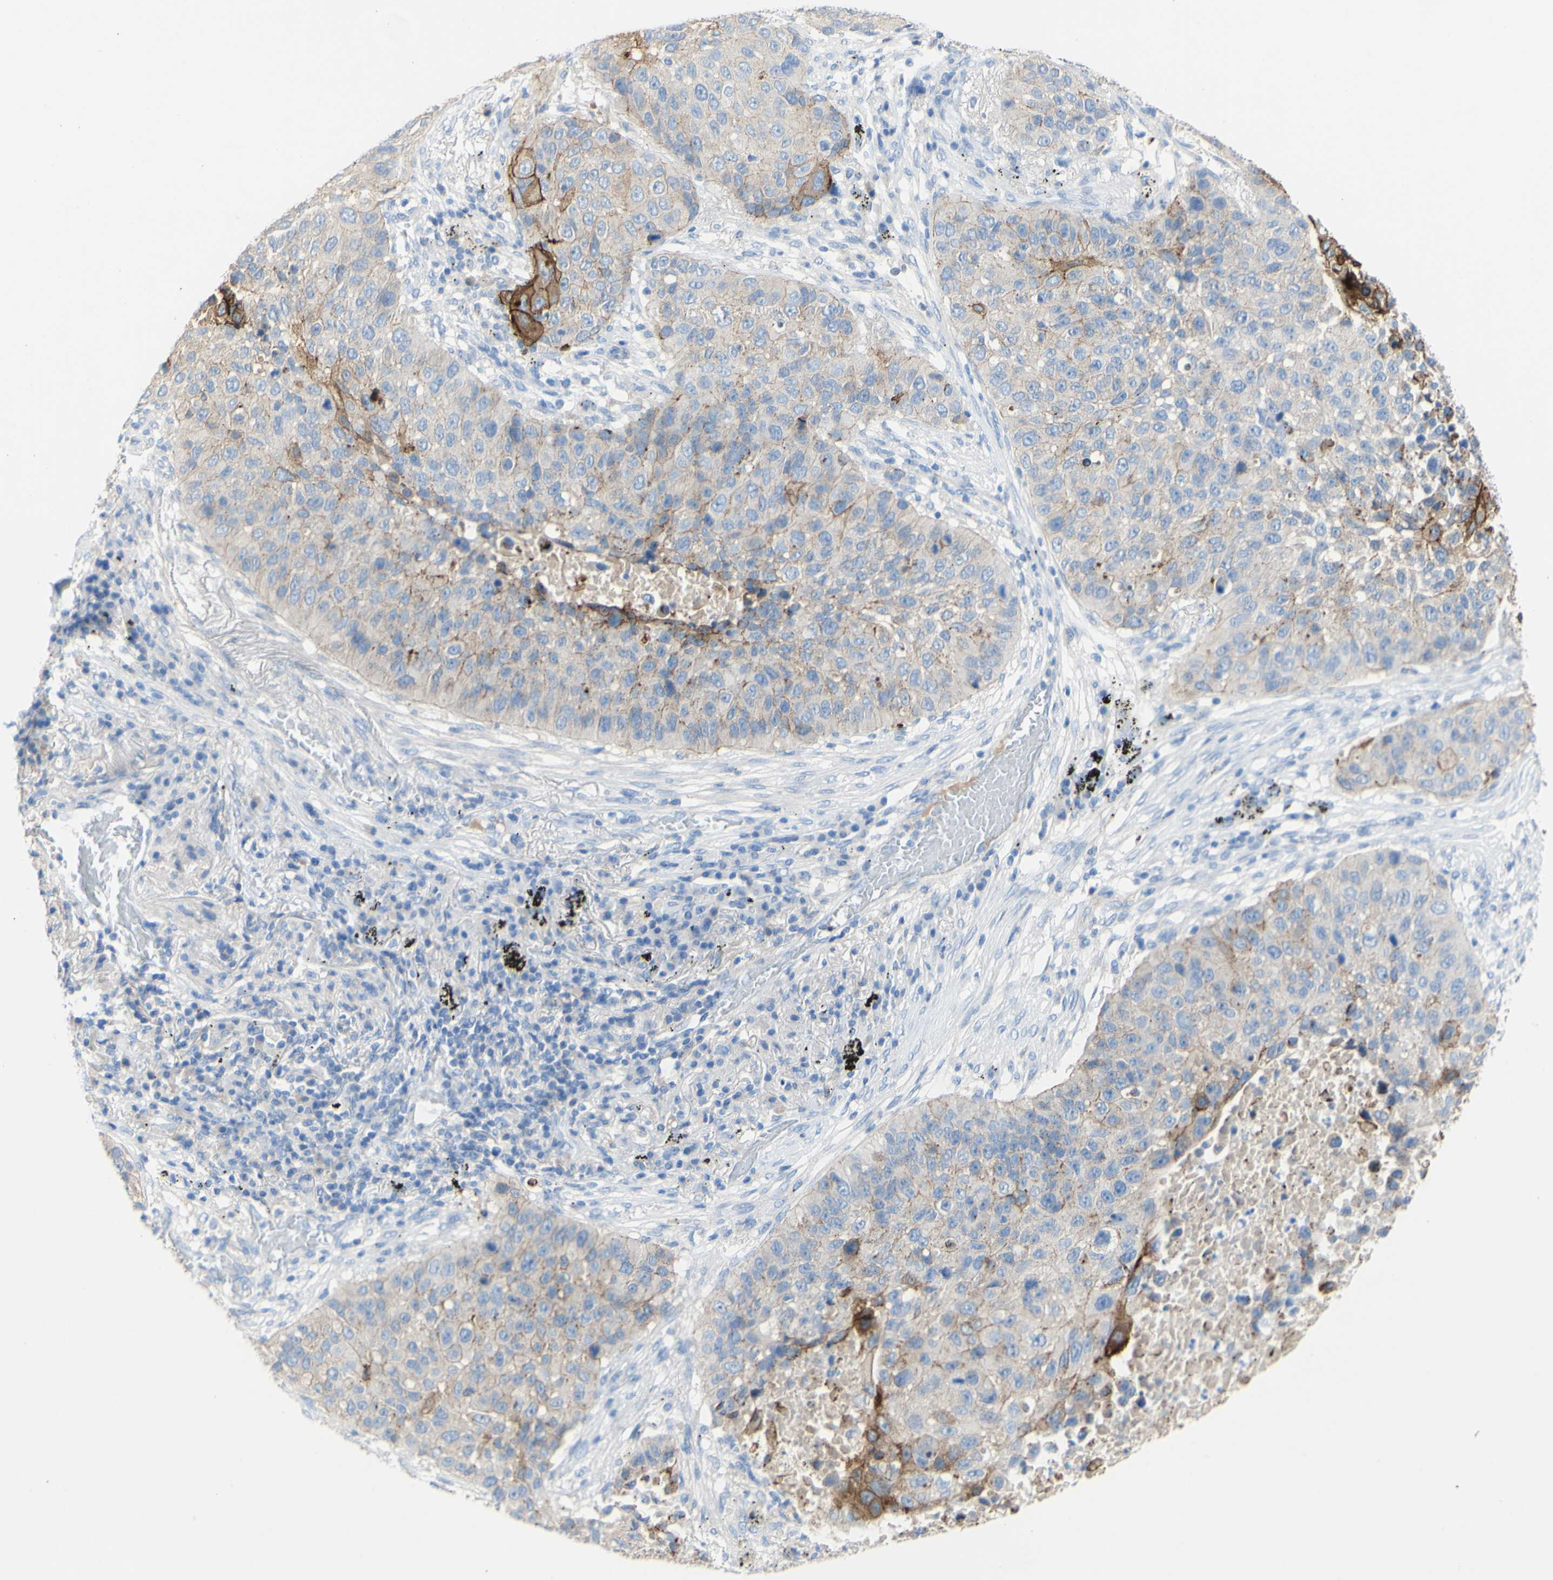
{"staining": {"intensity": "moderate", "quantity": "25%-75%", "location": "cytoplasmic/membranous"}, "tissue": "lung cancer", "cell_type": "Tumor cells", "image_type": "cancer", "snomed": [{"axis": "morphology", "description": "Squamous cell carcinoma, NOS"}, {"axis": "topography", "description": "Lung"}], "caption": "Squamous cell carcinoma (lung) stained with a protein marker demonstrates moderate staining in tumor cells.", "gene": "DSC2", "patient": {"sex": "male", "age": 57}}